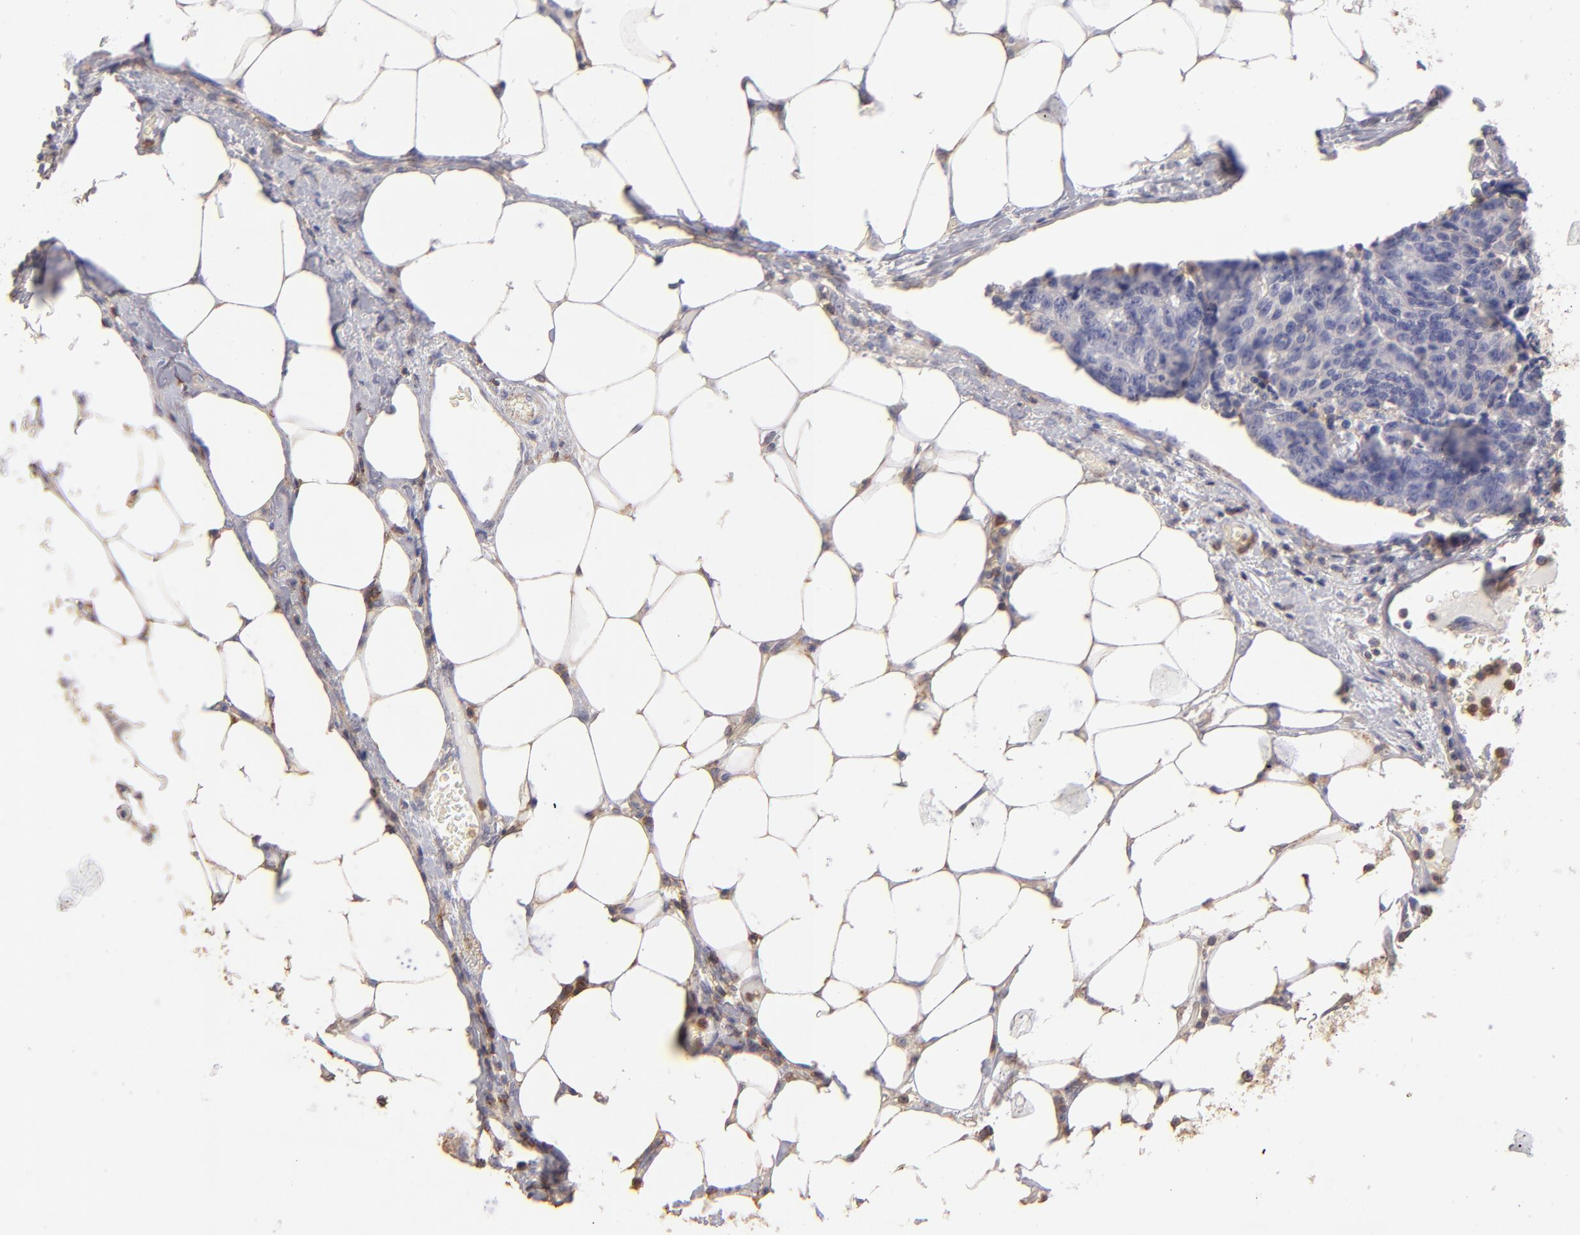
{"staining": {"intensity": "moderate", "quantity": "25%-75%", "location": "cytoplasmic/membranous"}, "tissue": "colorectal cancer", "cell_type": "Tumor cells", "image_type": "cancer", "snomed": [{"axis": "morphology", "description": "Adenocarcinoma, NOS"}, {"axis": "topography", "description": "Colon"}], "caption": "Protein staining of adenocarcinoma (colorectal) tissue shows moderate cytoplasmic/membranous expression in approximately 25%-75% of tumor cells. (DAB (3,3'-diaminobenzidine) IHC, brown staining for protein, blue staining for nuclei).", "gene": "ABCB1", "patient": {"sex": "female", "age": 86}}